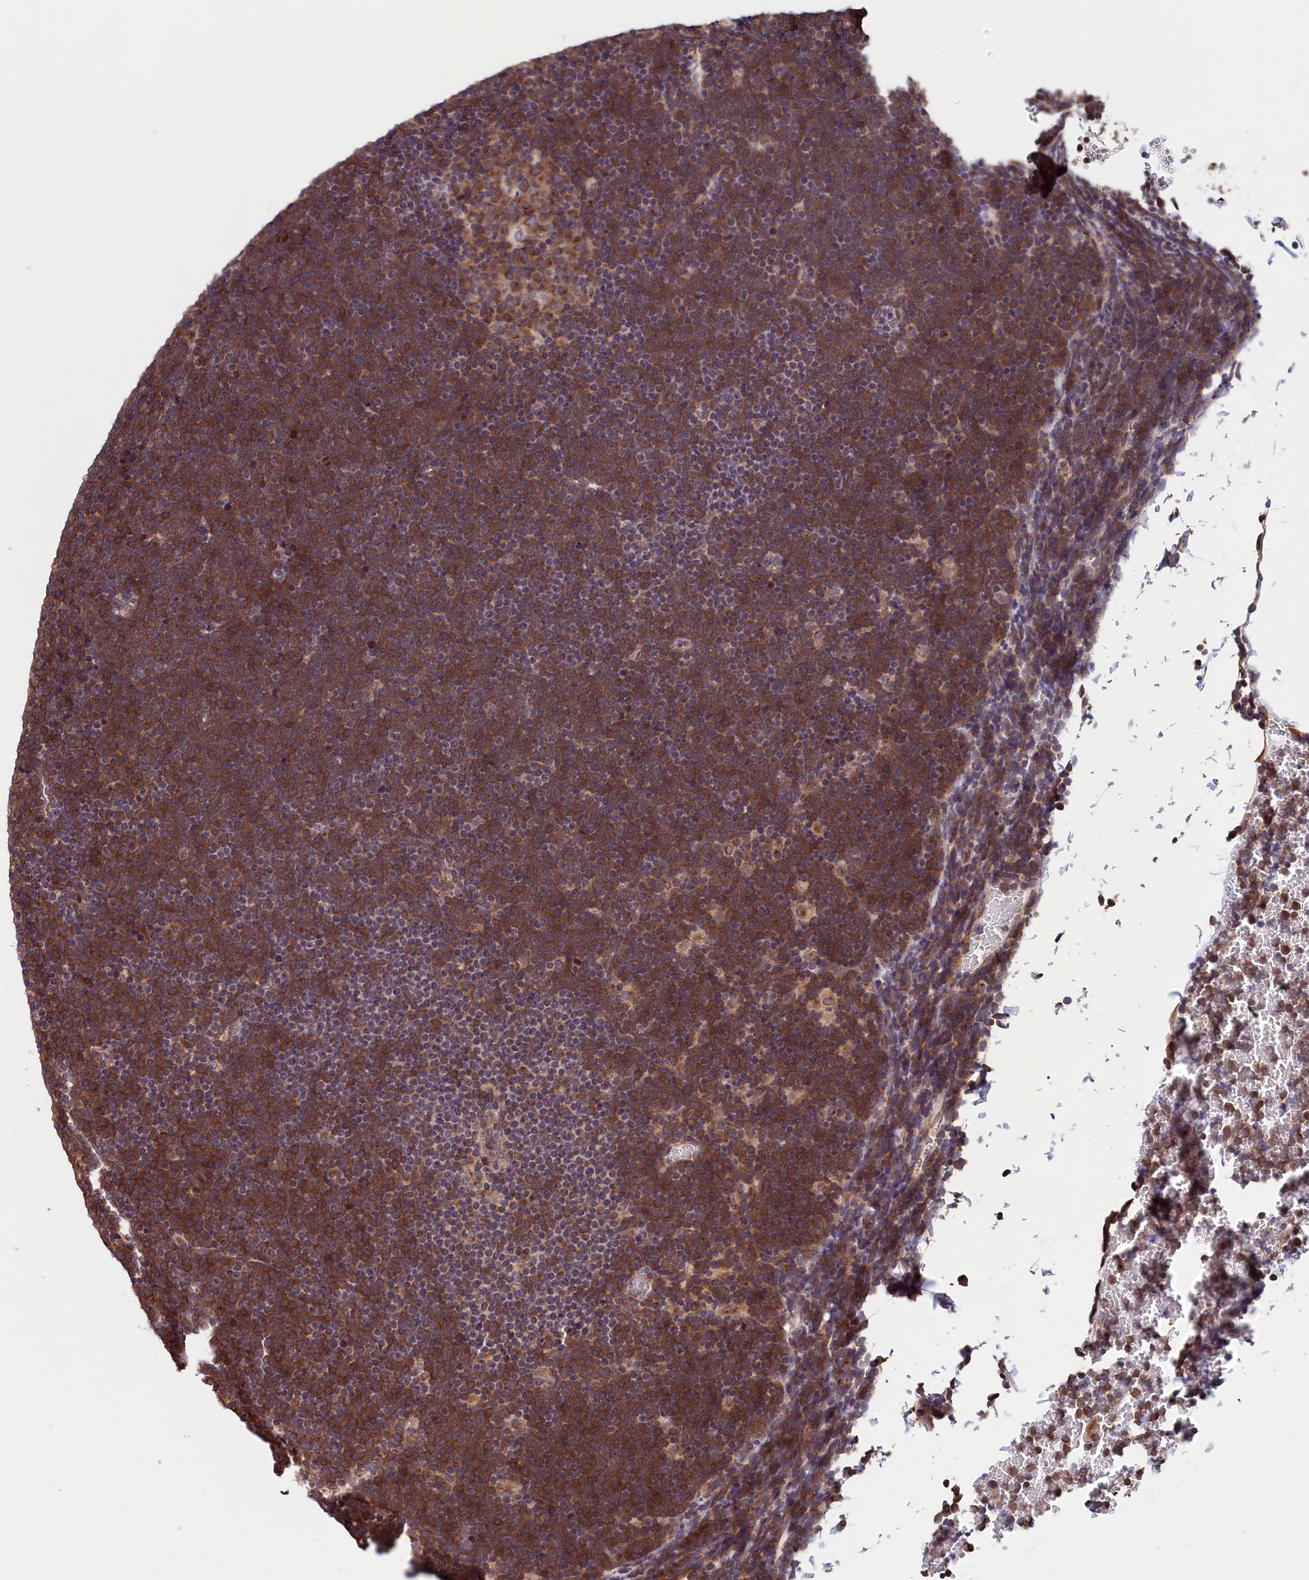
{"staining": {"intensity": "strong", "quantity": "25%-75%", "location": "cytoplasmic/membranous"}, "tissue": "lymphoma", "cell_type": "Tumor cells", "image_type": "cancer", "snomed": [{"axis": "morphology", "description": "Malignant lymphoma, non-Hodgkin's type, High grade"}, {"axis": "topography", "description": "Lymph node"}], "caption": "This image demonstrates IHC staining of human malignant lymphoma, non-Hodgkin's type (high-grade), with high strong cytoplasmic/membranous positivity in about 25%-75% of tumor cells.", "gene": "TMEM116", "patient": {"sex": "male", "age": 13}}